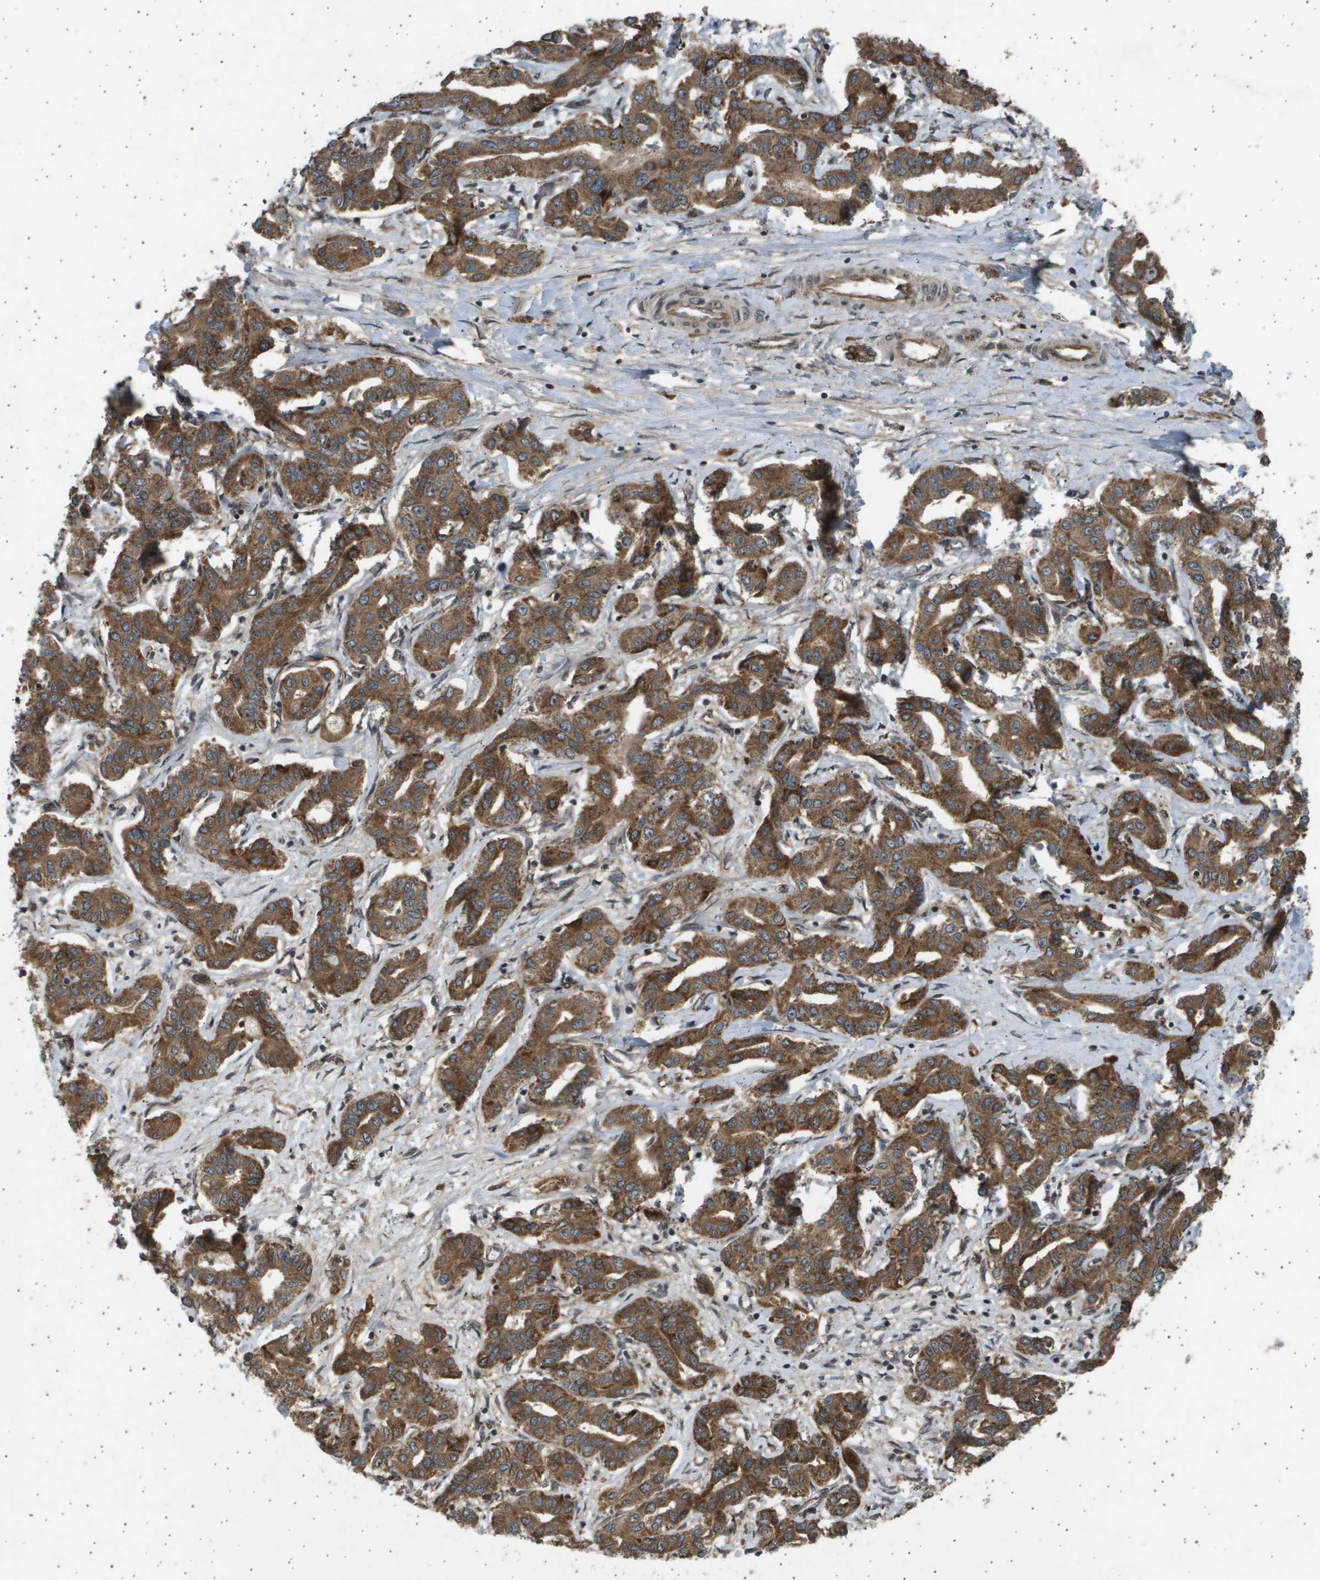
{"staining": {"intensity": "moderate", "quantity": ">75%", "location": "cytoplasmic/membranous"}, "tissue": "liver cancer", "cell_type": "Tumor cells", "image_type": "cancer", "snomed": [{"axis": "morphology", "description": "Cholangiocarcinoma"}, {"axis": "topography", "description": "Liver"}], "caption": "Brown immunohistochemical staining in human liver cancer shows moderate cytoplasmic/membranous positivity in about >75% of tumor cells.", "gene": "TNRC6A", "patient": {"sex": "male", "age": 59}}